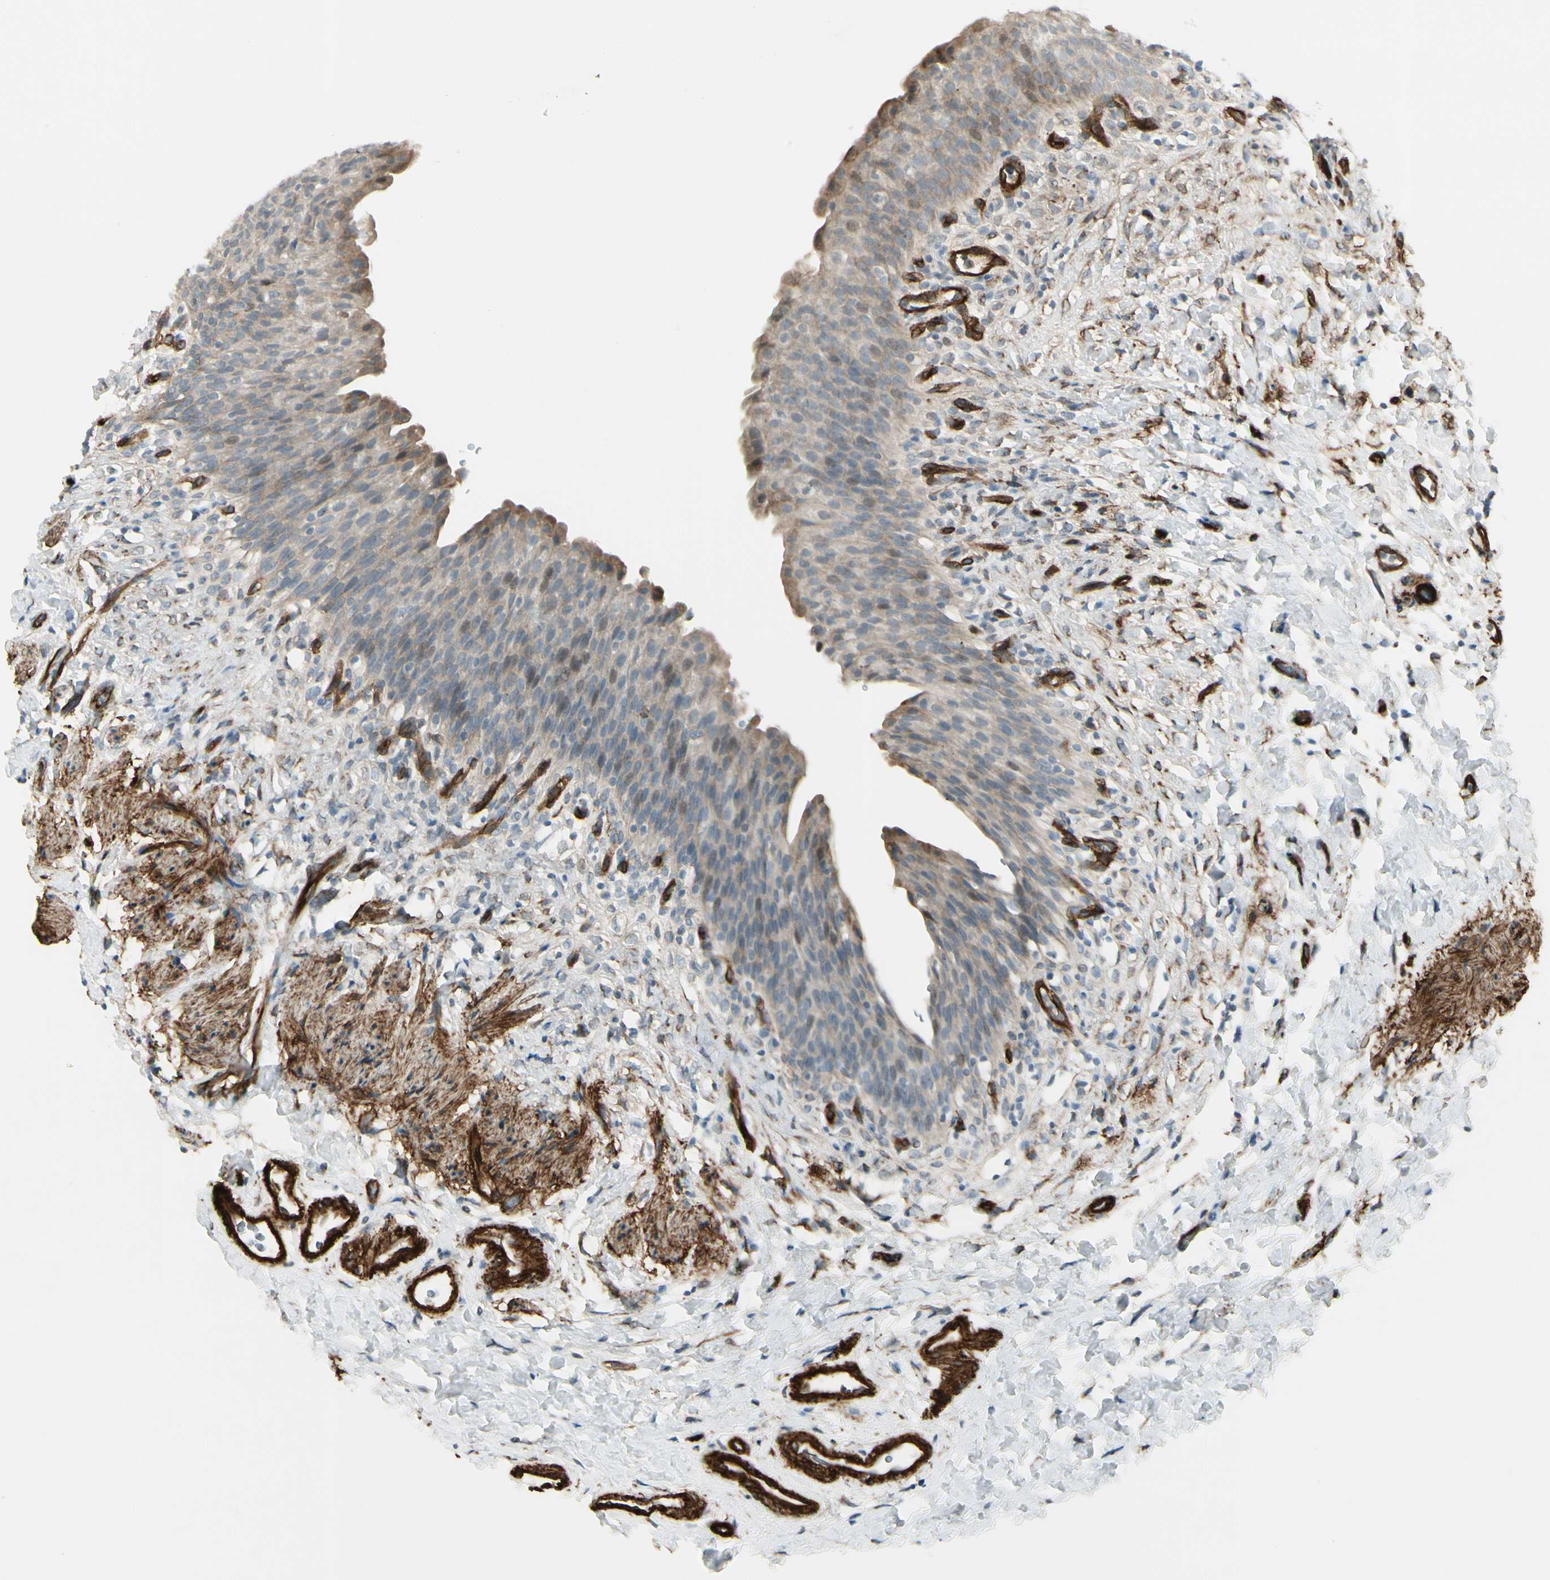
{"staining": {"intensity": "moderate", "quantity": "<25%", "location": "cytoplasmic/membranous"}, "tissue": "urinary bladder", "cell_type": "Urothelial cells", "image_type": "normal", "snomed": [{"axis": "morphology", "description": "Normal tissue, NOS"}, {"axis": "topography", "description": "Urinary bladder"}], "caption": "DAB immunohistochemical staining of benign urinary bladder shows moderate cytoplasmic/membranous protein staining in about <25% of urothelial cells.", "gene": "MCAM", "patient": {"sex": "female", "age": 79}}